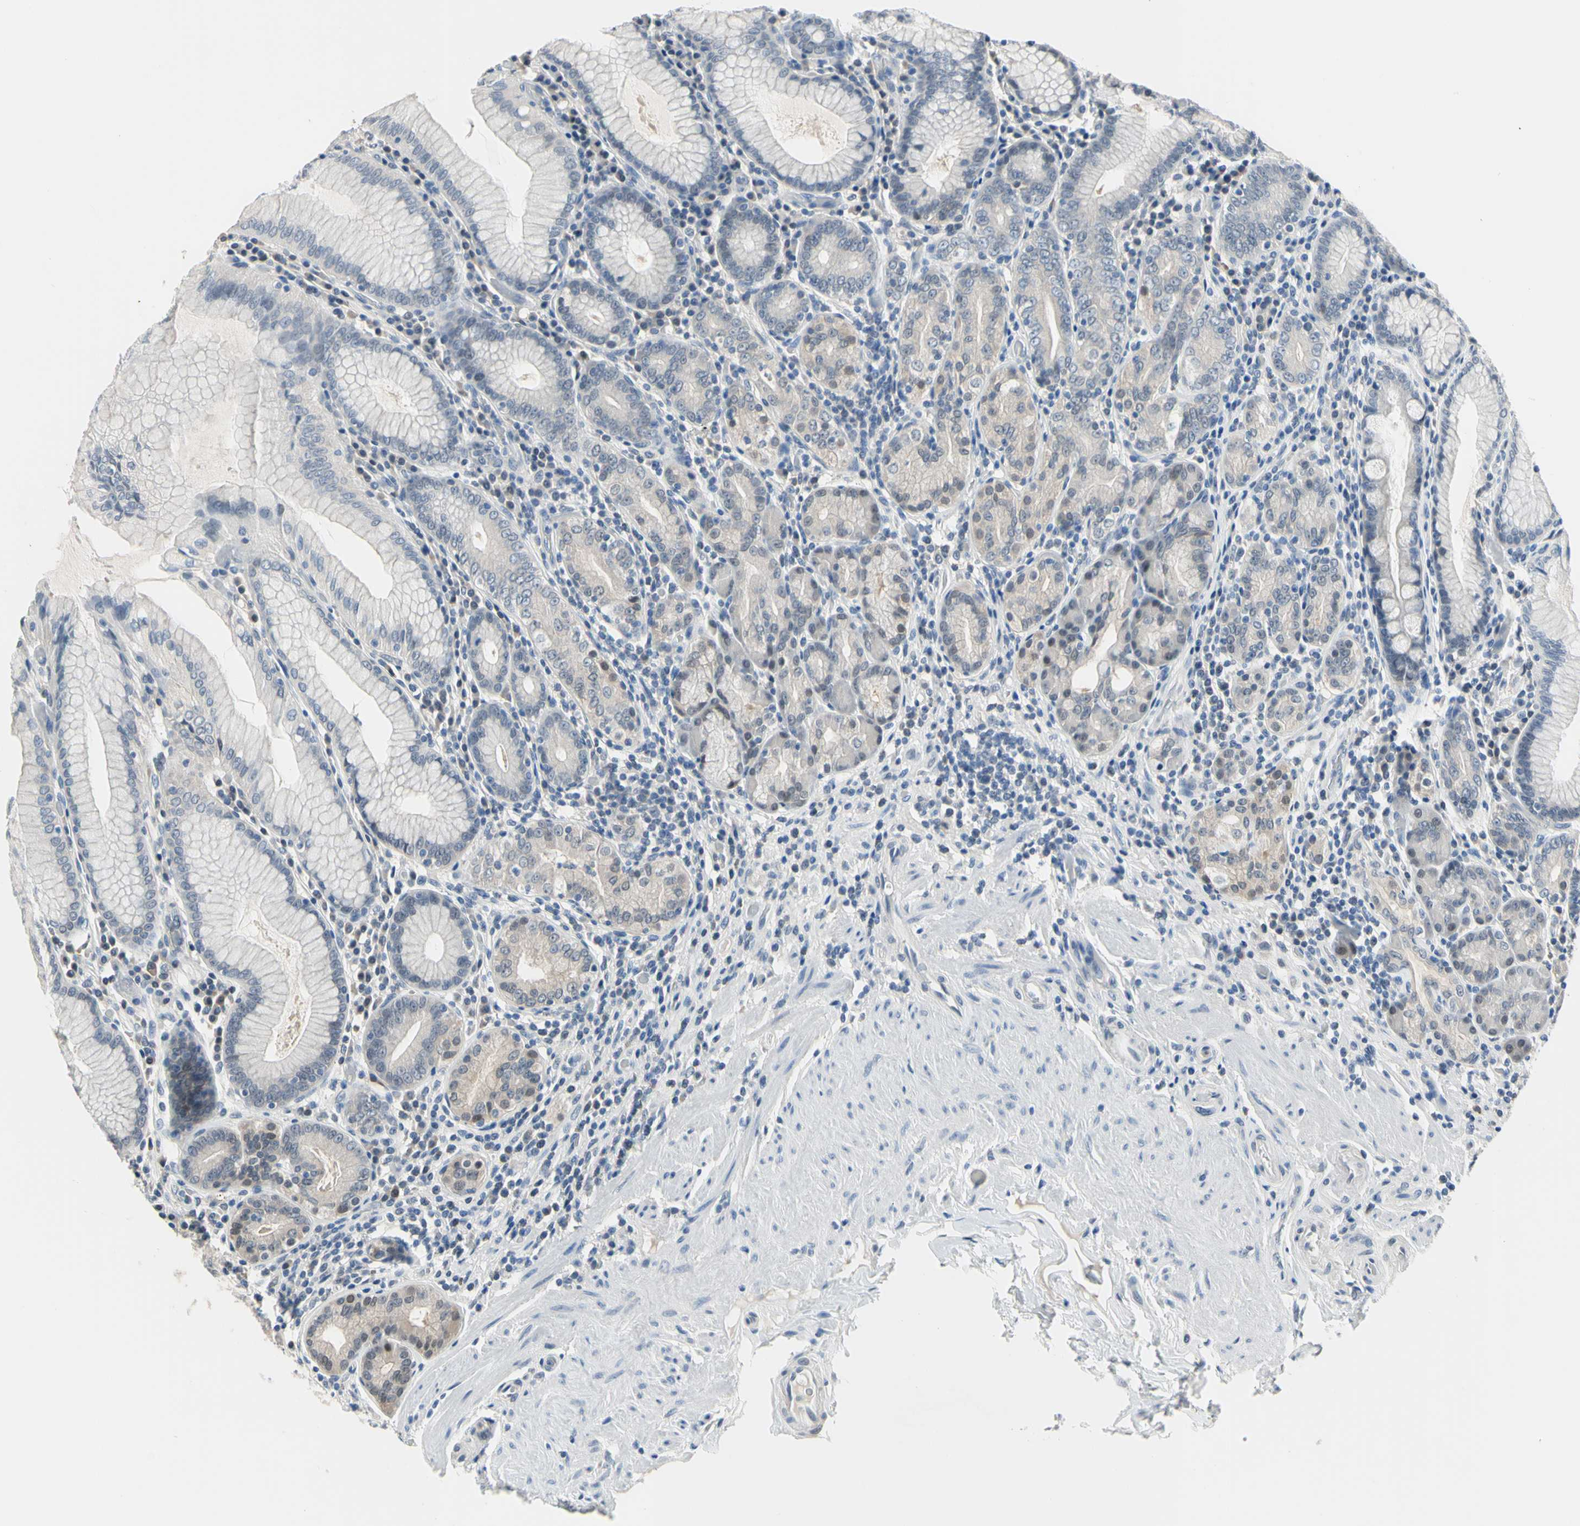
{"staining": {"intensity": "weak", "quantity": "25%-75%", "location": "cytoplasmic/membranous"}, "tissue": "stomach", "cell_type": "Glandular cells", "image_type": "normal", "snomed": [{"axis": "morphology", "description": "Normal tissue, NOS"}, {"axis": "topography", "description": "Stomach, lower"}], "caption": "Stomach stained with immunohistochemistry (IHC) exhibits weak cytoplasmic/membranous staining in approximately 25%-75% of glandular cells. (brown staining indicates protein expression, while blue staining denotes nuclei).", "gene": "HSPA4", "patient": {"sex": "female", "age": 76}}